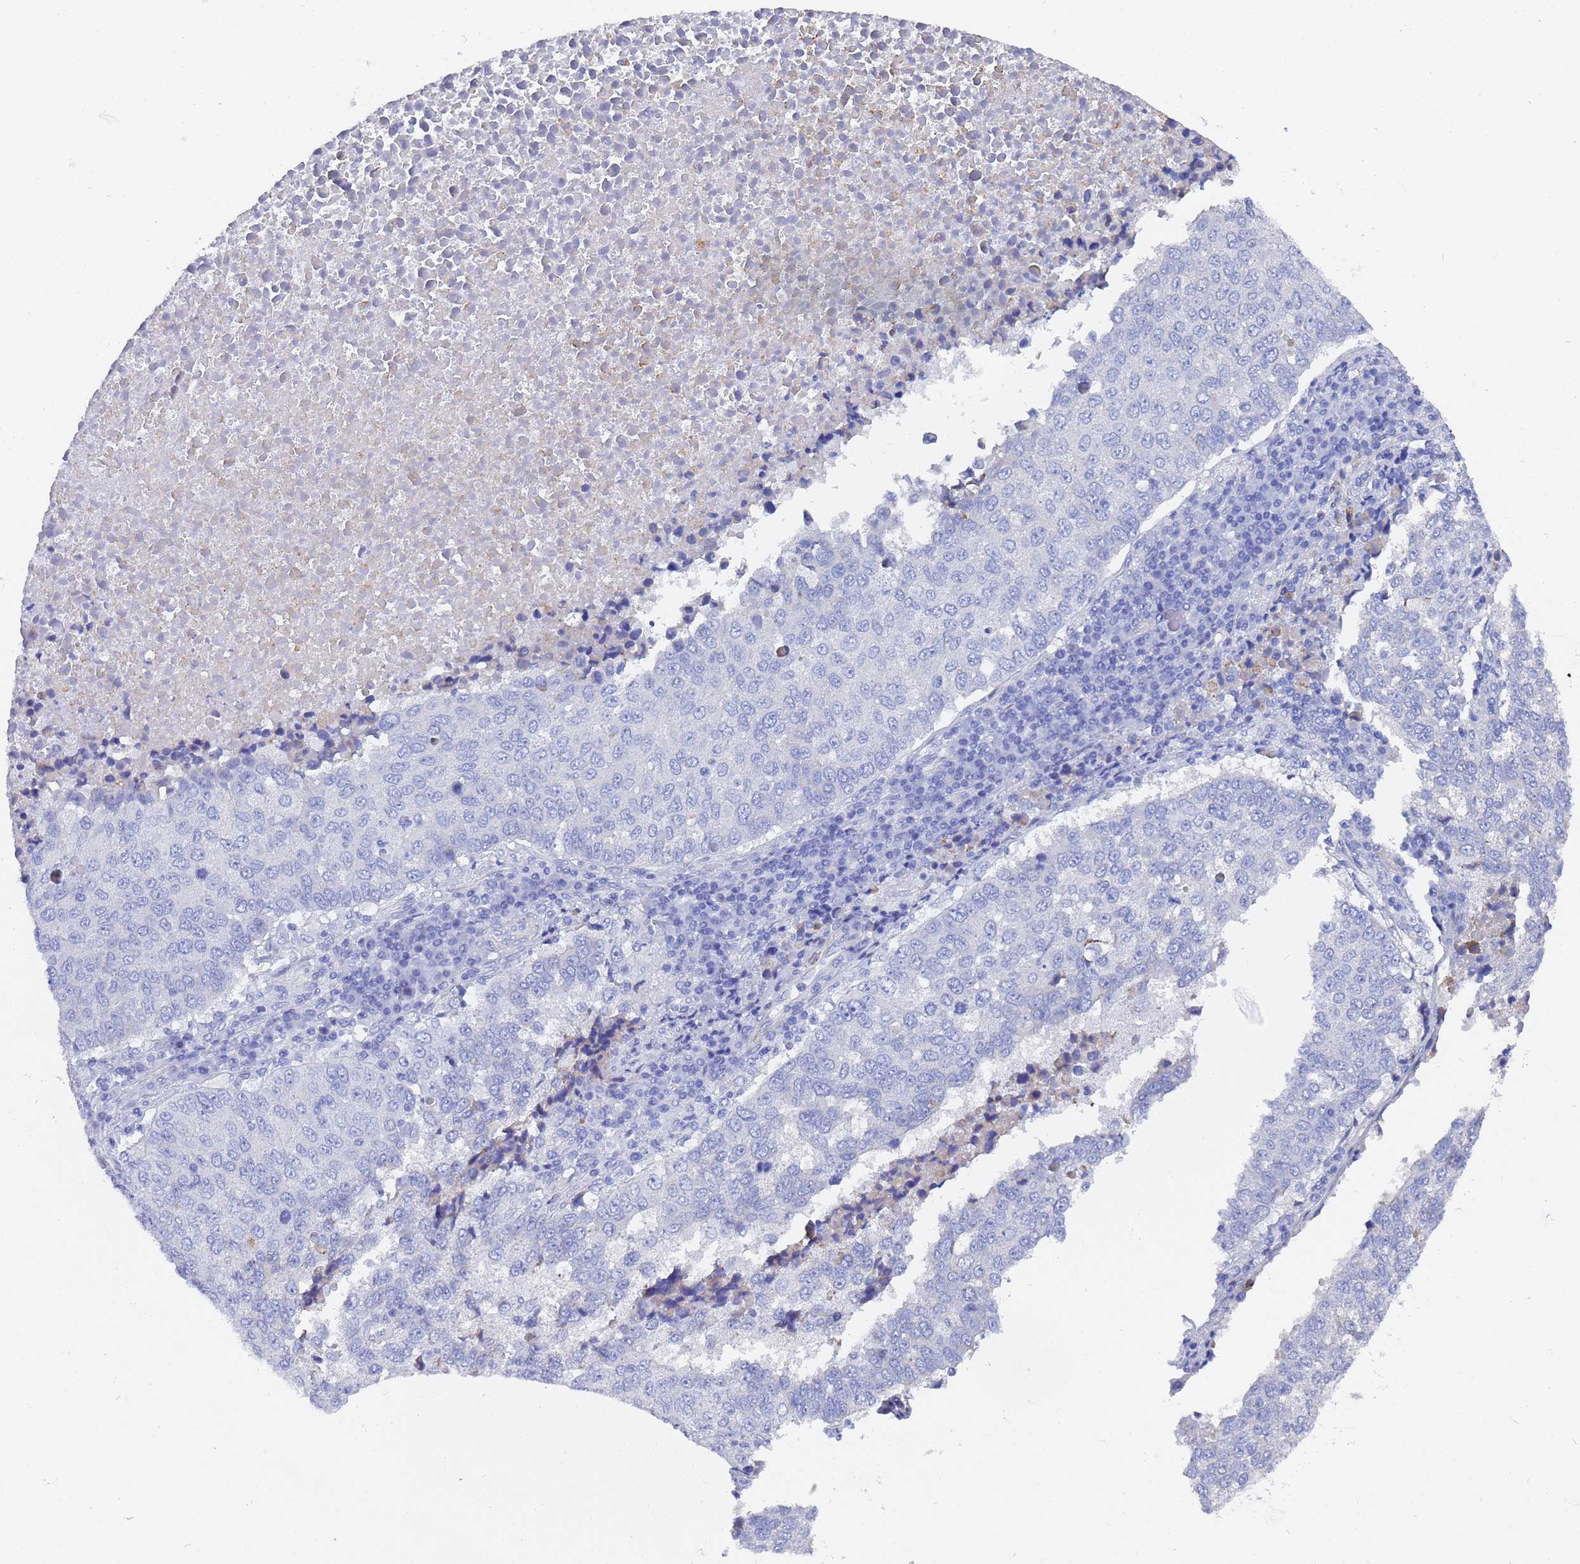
{"staining": {"intensity": "negative", "quantity": "none", "location": "none"}, "tissue": "lung cancer", "cell_type": "Tumor cells", "image_type": "cancer", "snomed": [{"axis": "morphology", "description": "Squamous cell carcinoma, NOS"}, {"axis": "topography", "description": "Lung"}], "caption": "Image shows no significant protein expression in tumor cells of lung squamous cell carcinoma.", "gene": "TUBB1", "patient": {"sex": "male", "age": 73}}